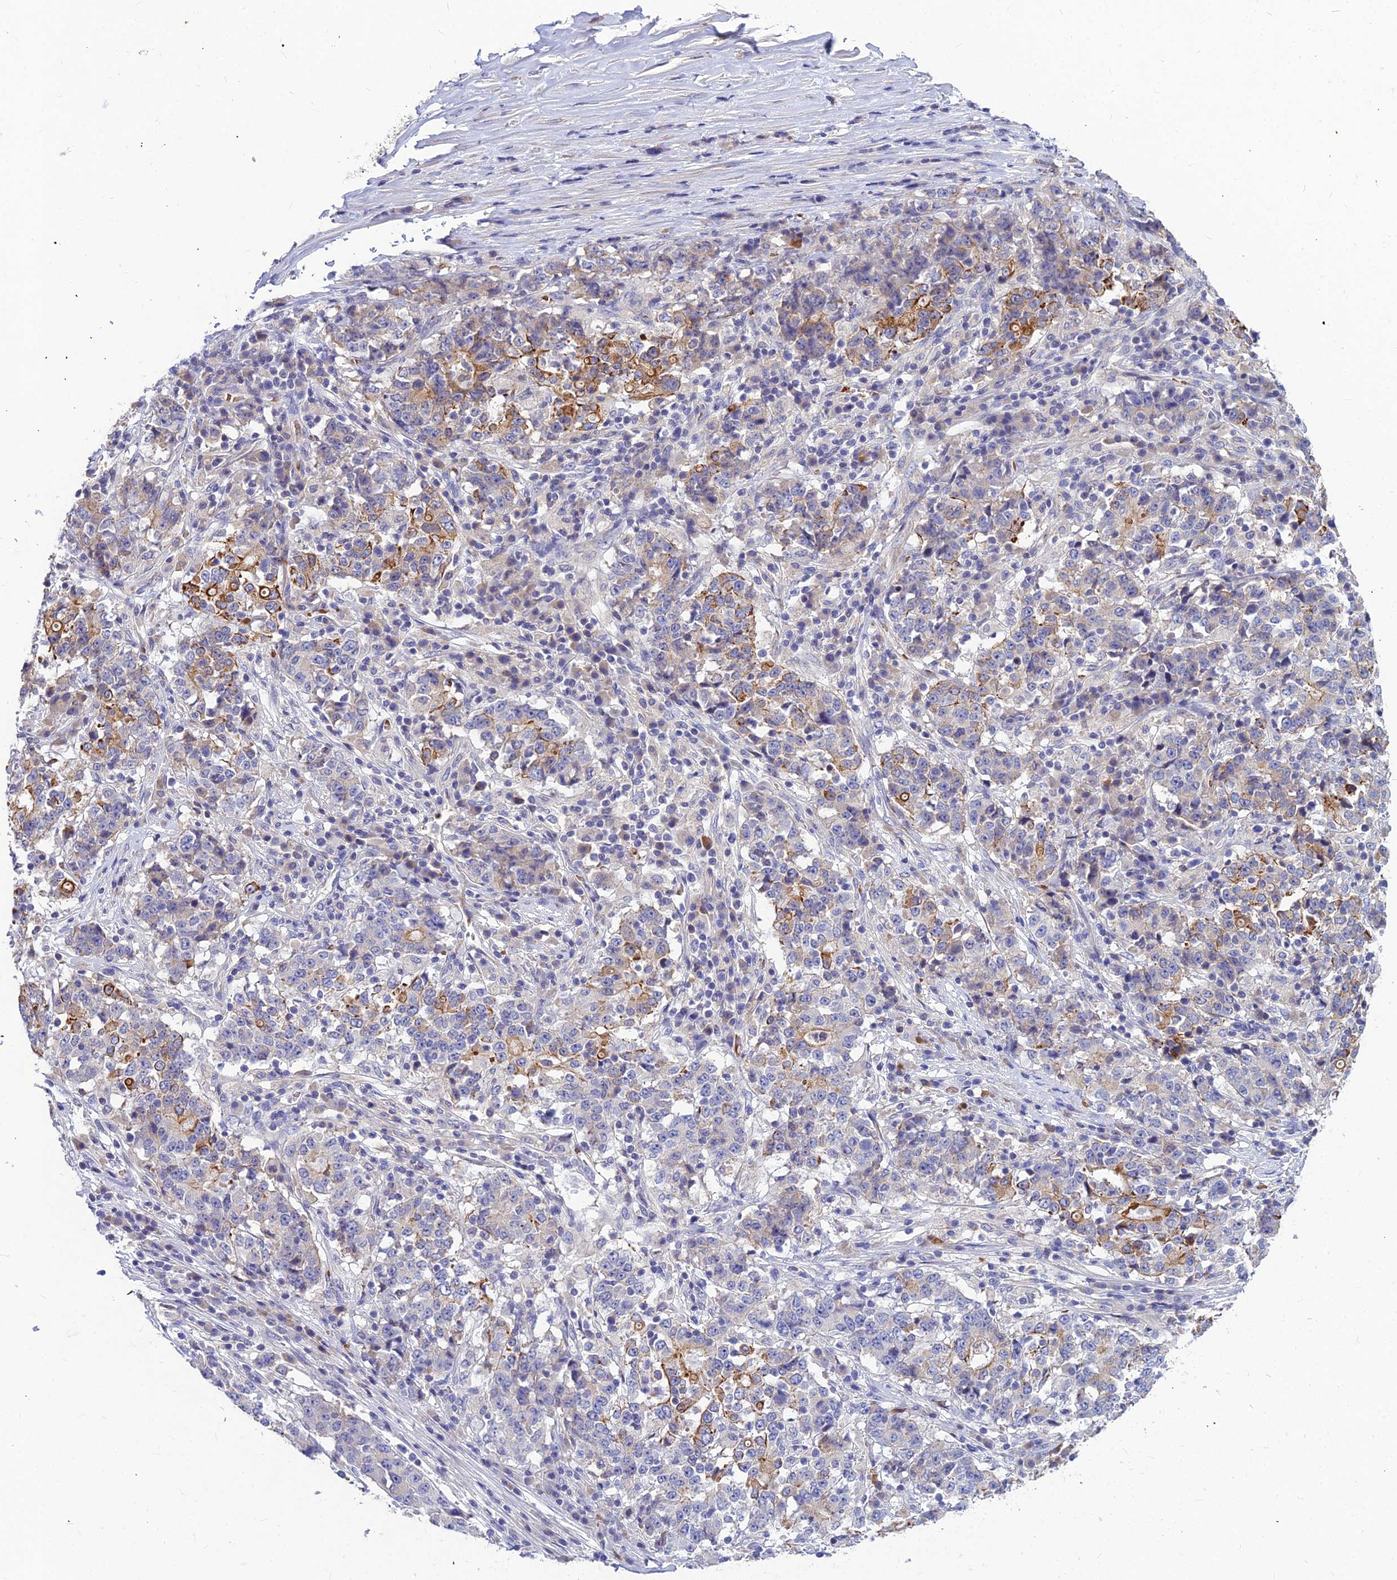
{"staining": {"intensity": "moderate", "quantity": "<25%", "location": "cytoplasmic/membranous"}, "tissue": "stomach cancer", "cell_type": "Tumor cells", "image_type": "cancer", "snomed": [{"axis": "morphology", "description": "Adenocarcinoma, NOS"}, {"axis": "topography", "description": "Stomach"}], "caption": "Human stomach cancer stained with a protein marker demonstrates moderate staining in tumor cells.", "gene": "DMRTA1", "patient": {"sex": "male", "age": 59}}